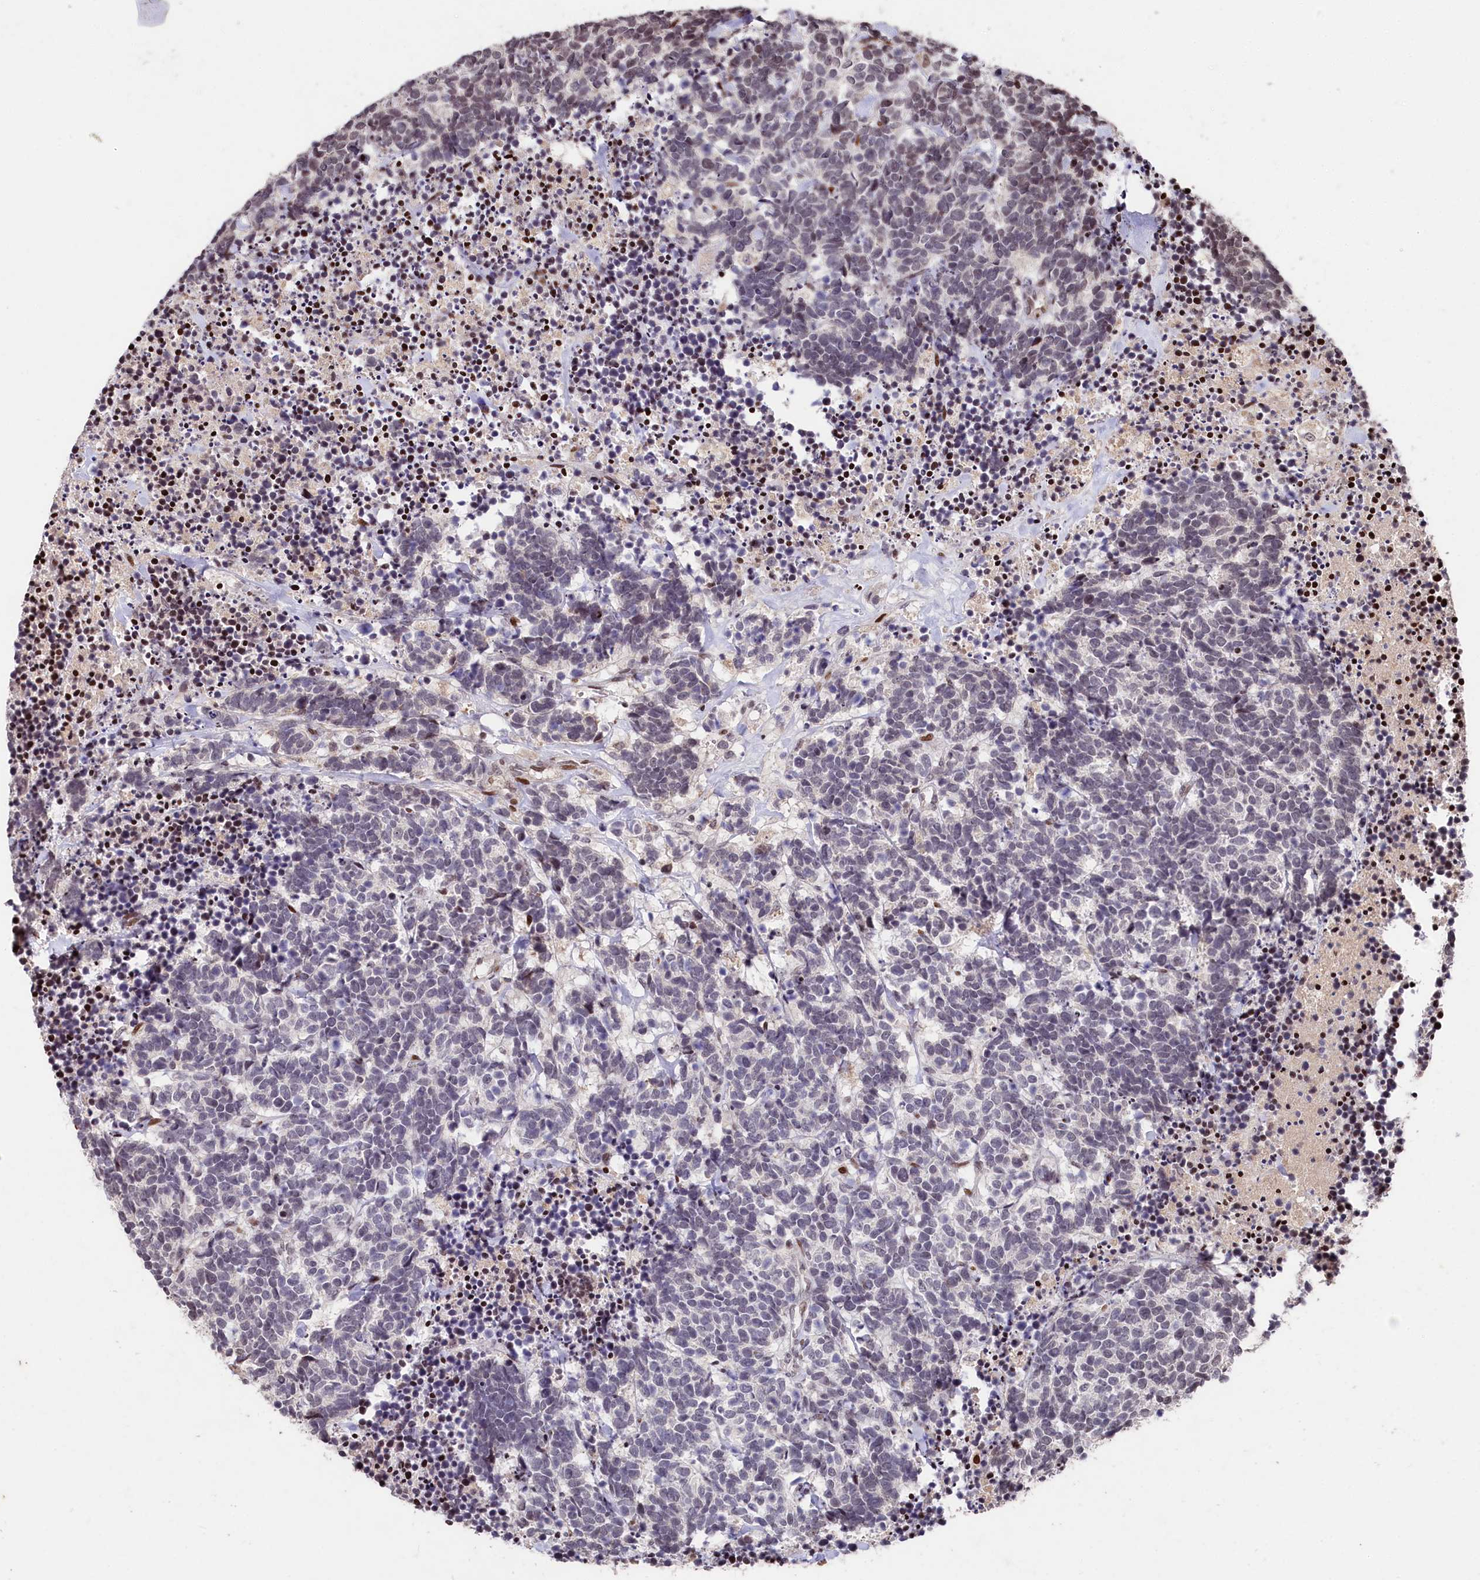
{"staining": {"intensity": "negative", "quantity": "none", "location": "none"}, "tissue": "carcinoid", "cell_type": "Tumor cells", "image_type": "cancer", "snomed": [{"axis": "morphology", "description": "Carcinoma, NOS"}, {"axis": "morphology", "description": "Carcinoid, malignant, NOS"}, {"axis": "topography", "description": "Urinary bladder"}], "caption": "A photomicrograph of carcinoid stained for a protein shows no brown staining in tumor cells. (IHC, brightfield microscopy, high magnification).", "gene": "MCF2L2", "patient": {"sex": "male", "age": 57}}